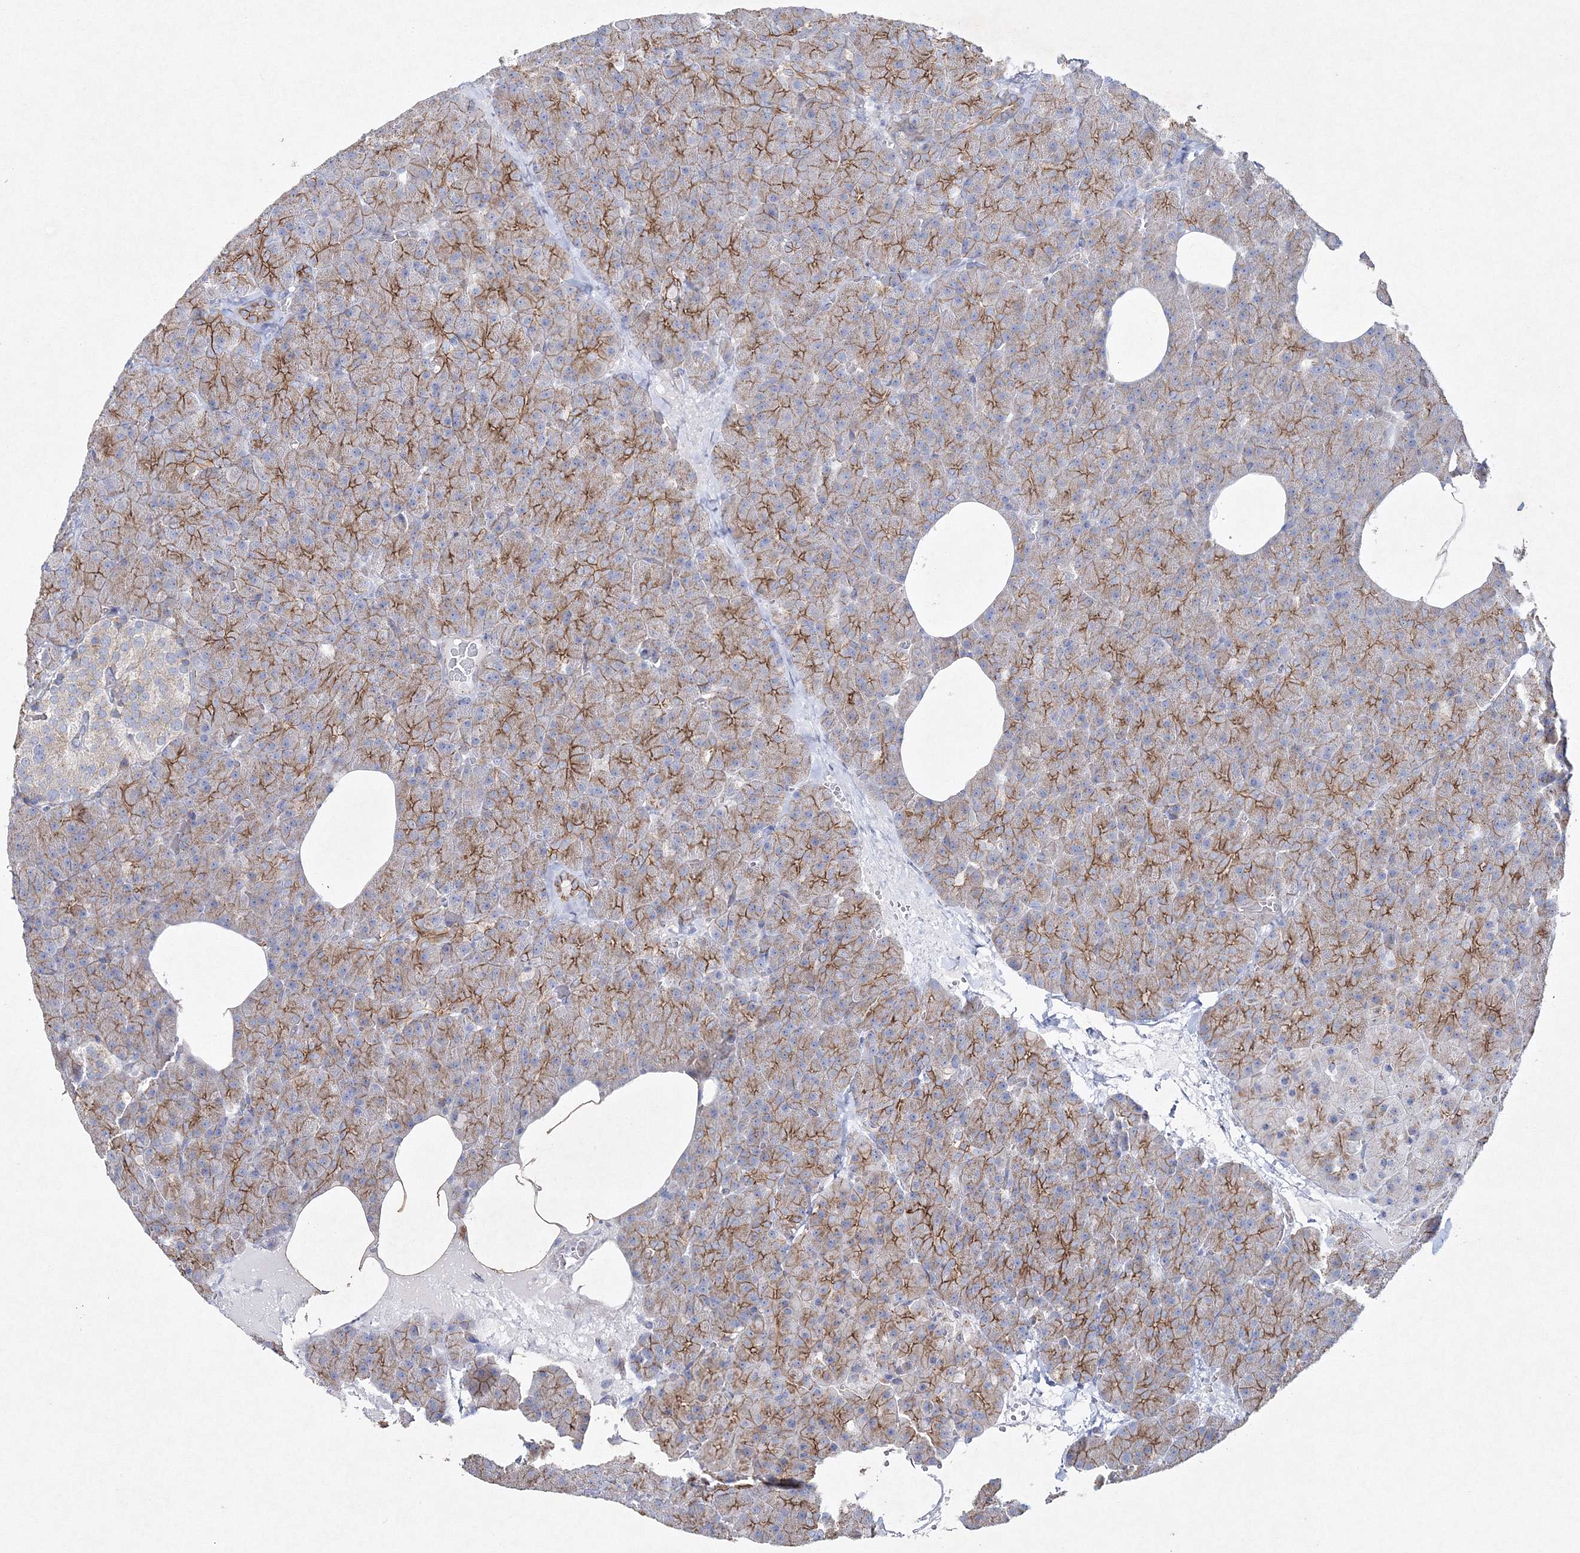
{"staining": {"intensity": "moderate", "quantity": "25%-75%", "location": "cytoplasmic/membranous"}, "tissue": "pancreas", "cell_type": "Exocrine glandular cells", "image_type": "normal", "snomed": [{"axis": "morphology", "description": "Normal tissue, NOS"}, {"axis": "morphology", "description": "Carcinoid, malignant, NOS"}, {"axis": "topography", "description": "Pancreas"}], "caption": "A micrograph showing moderate cytoplasmic/membranous staining in about 25%-75% of exocrine glandular cells in normal pancreas, as visualized by brown immunohistochemical staining.", "gene": "NAA40", "patient": {"sex": "female", "age": 35}}